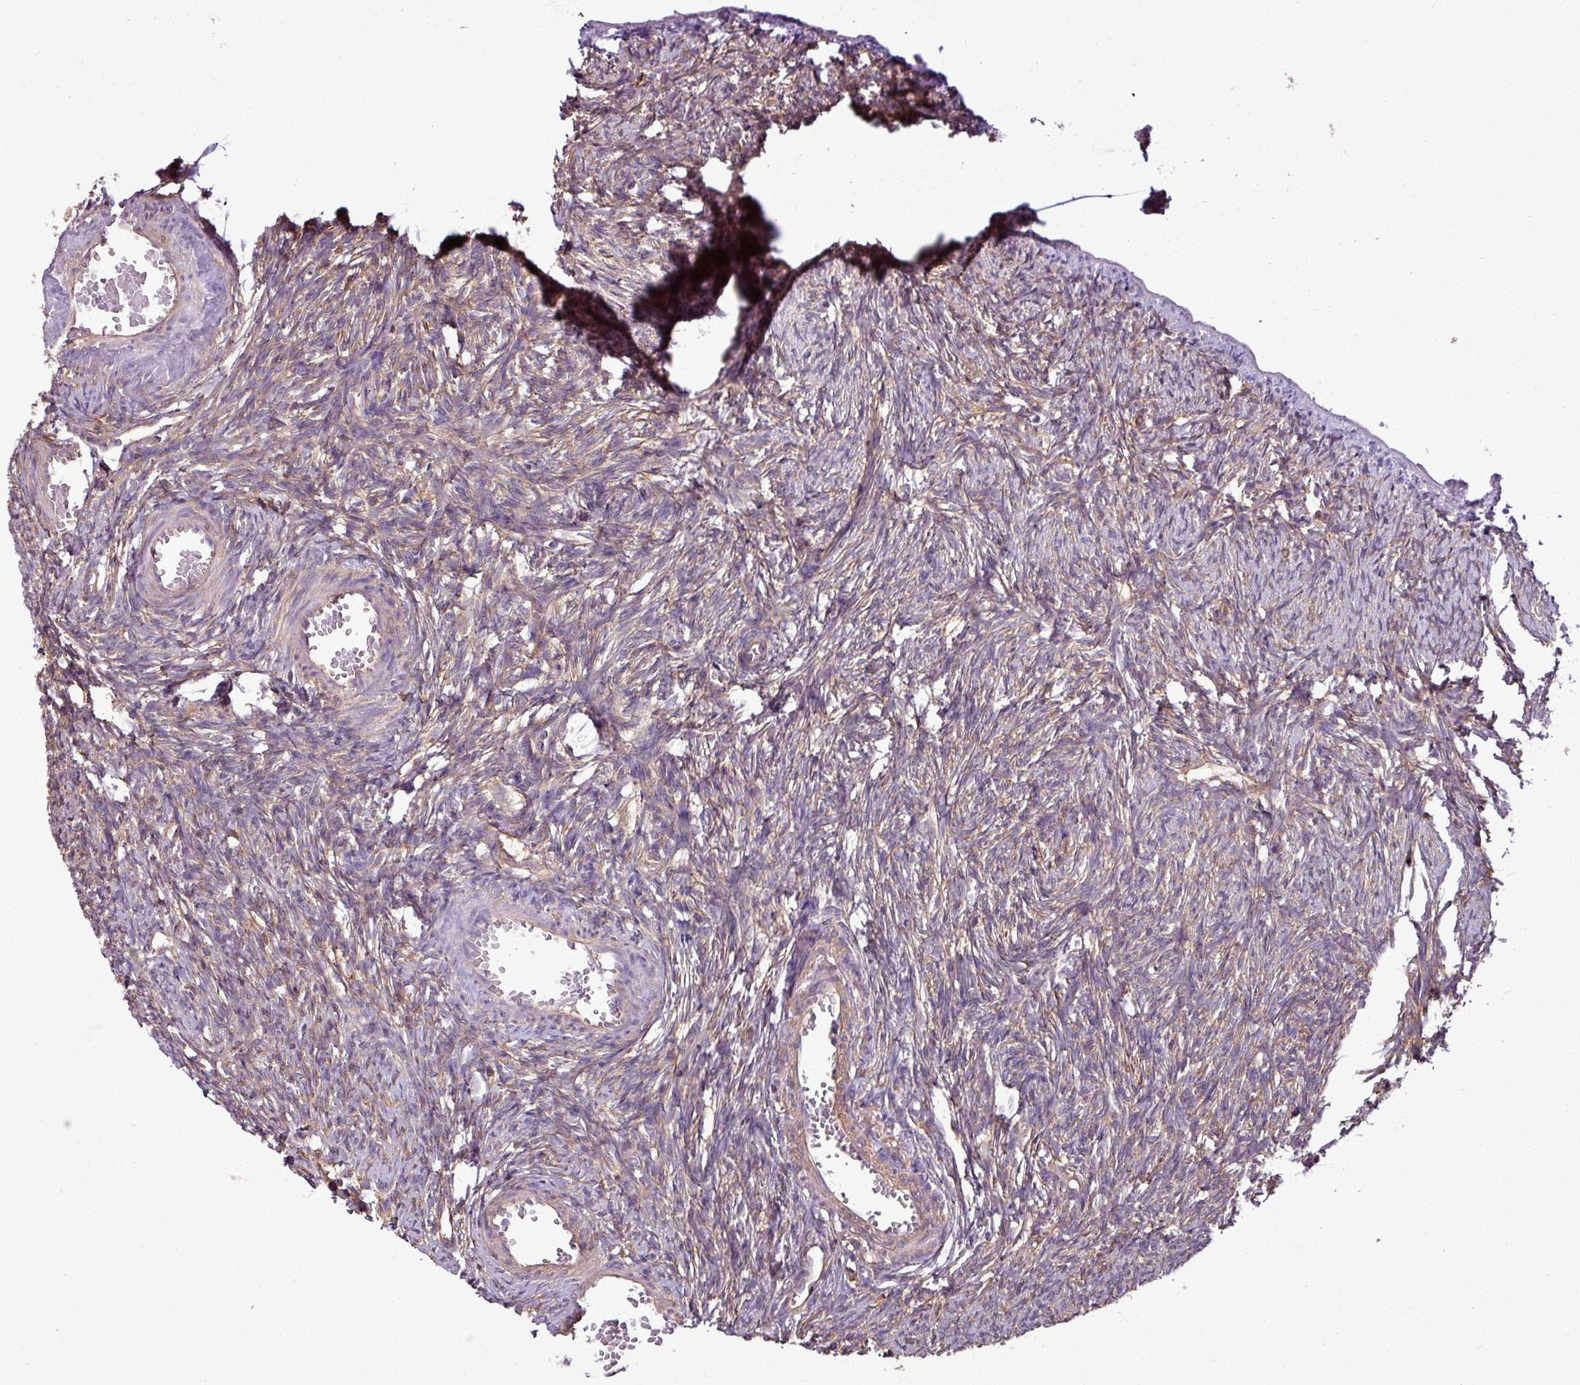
{"staining": {"intensity": "negative", "quantity": "none", "location": "none"}, "tissue": "ovary", "cell_type": "Ovarian stroma cells", "image_type": "normal", "snomed": [{"axis": "morphology", "description": "Normal tissue, NOS"}, {"axis": "topography", "description": "Ovary"}], "caption": "This image is of unremarkable ovary stained with immunohistochemistry to label a protein in brown with the nuclei are counter-stained blue. There is no staining in ovarian stroma cells.", "gene": "PACSIN2", "patient": {"sex": "female", "age": 51}}